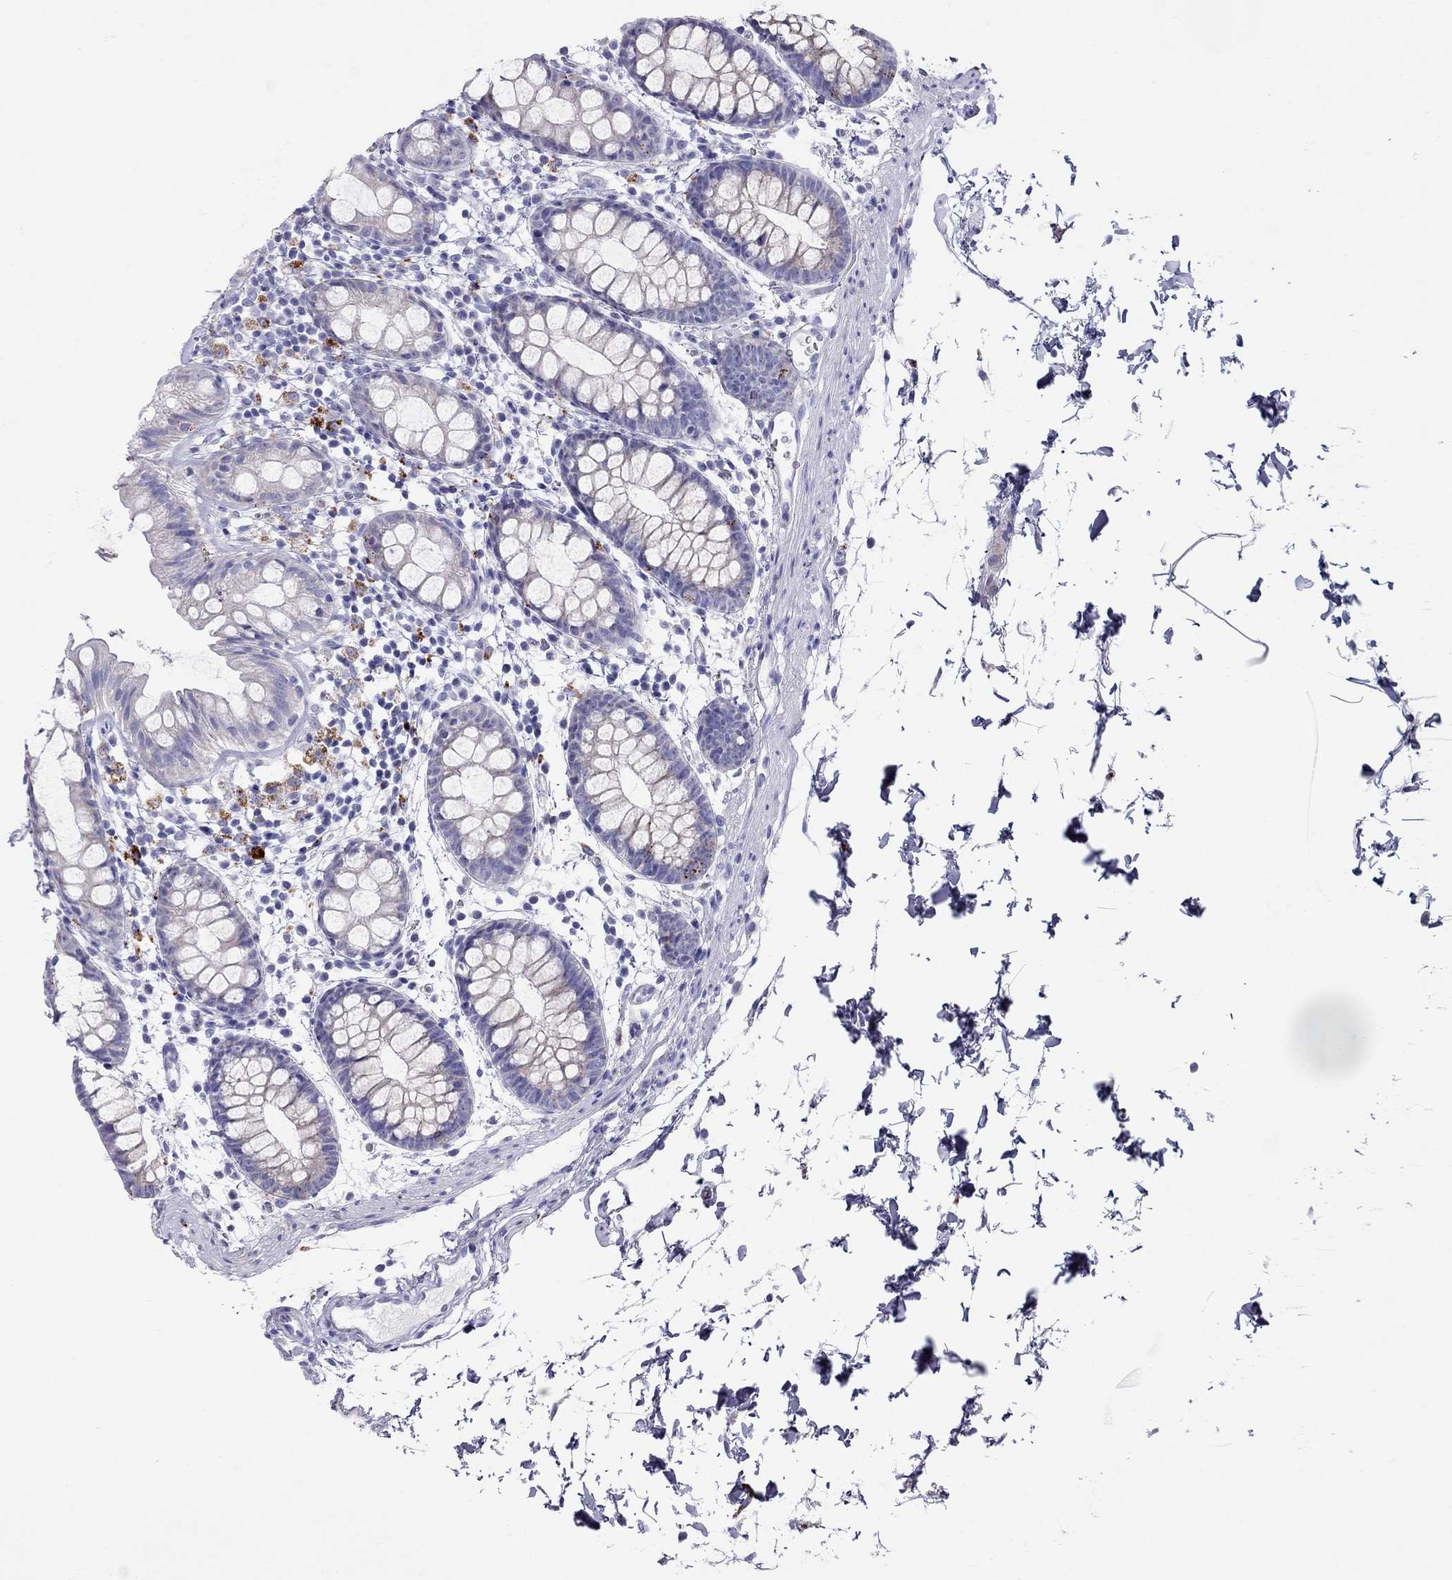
{"staining": {"intensity": "negative", "quantity": "none", "location": "none"}, "tissue": "rectum", "cell_type": "Glandular cells", "image_type": "normal", "snomed": [{"axis": "morphology", "description": "Normal tissue, NOS"}, {"axis": "topography", "description": "Rectum"}], "caption": "A micrograph of human rectum is negative for staining in glandular cells. Nuclei are stained in blue.", "gene": "CLPSL2", "patient": {"sex": "male", "age": 57}}